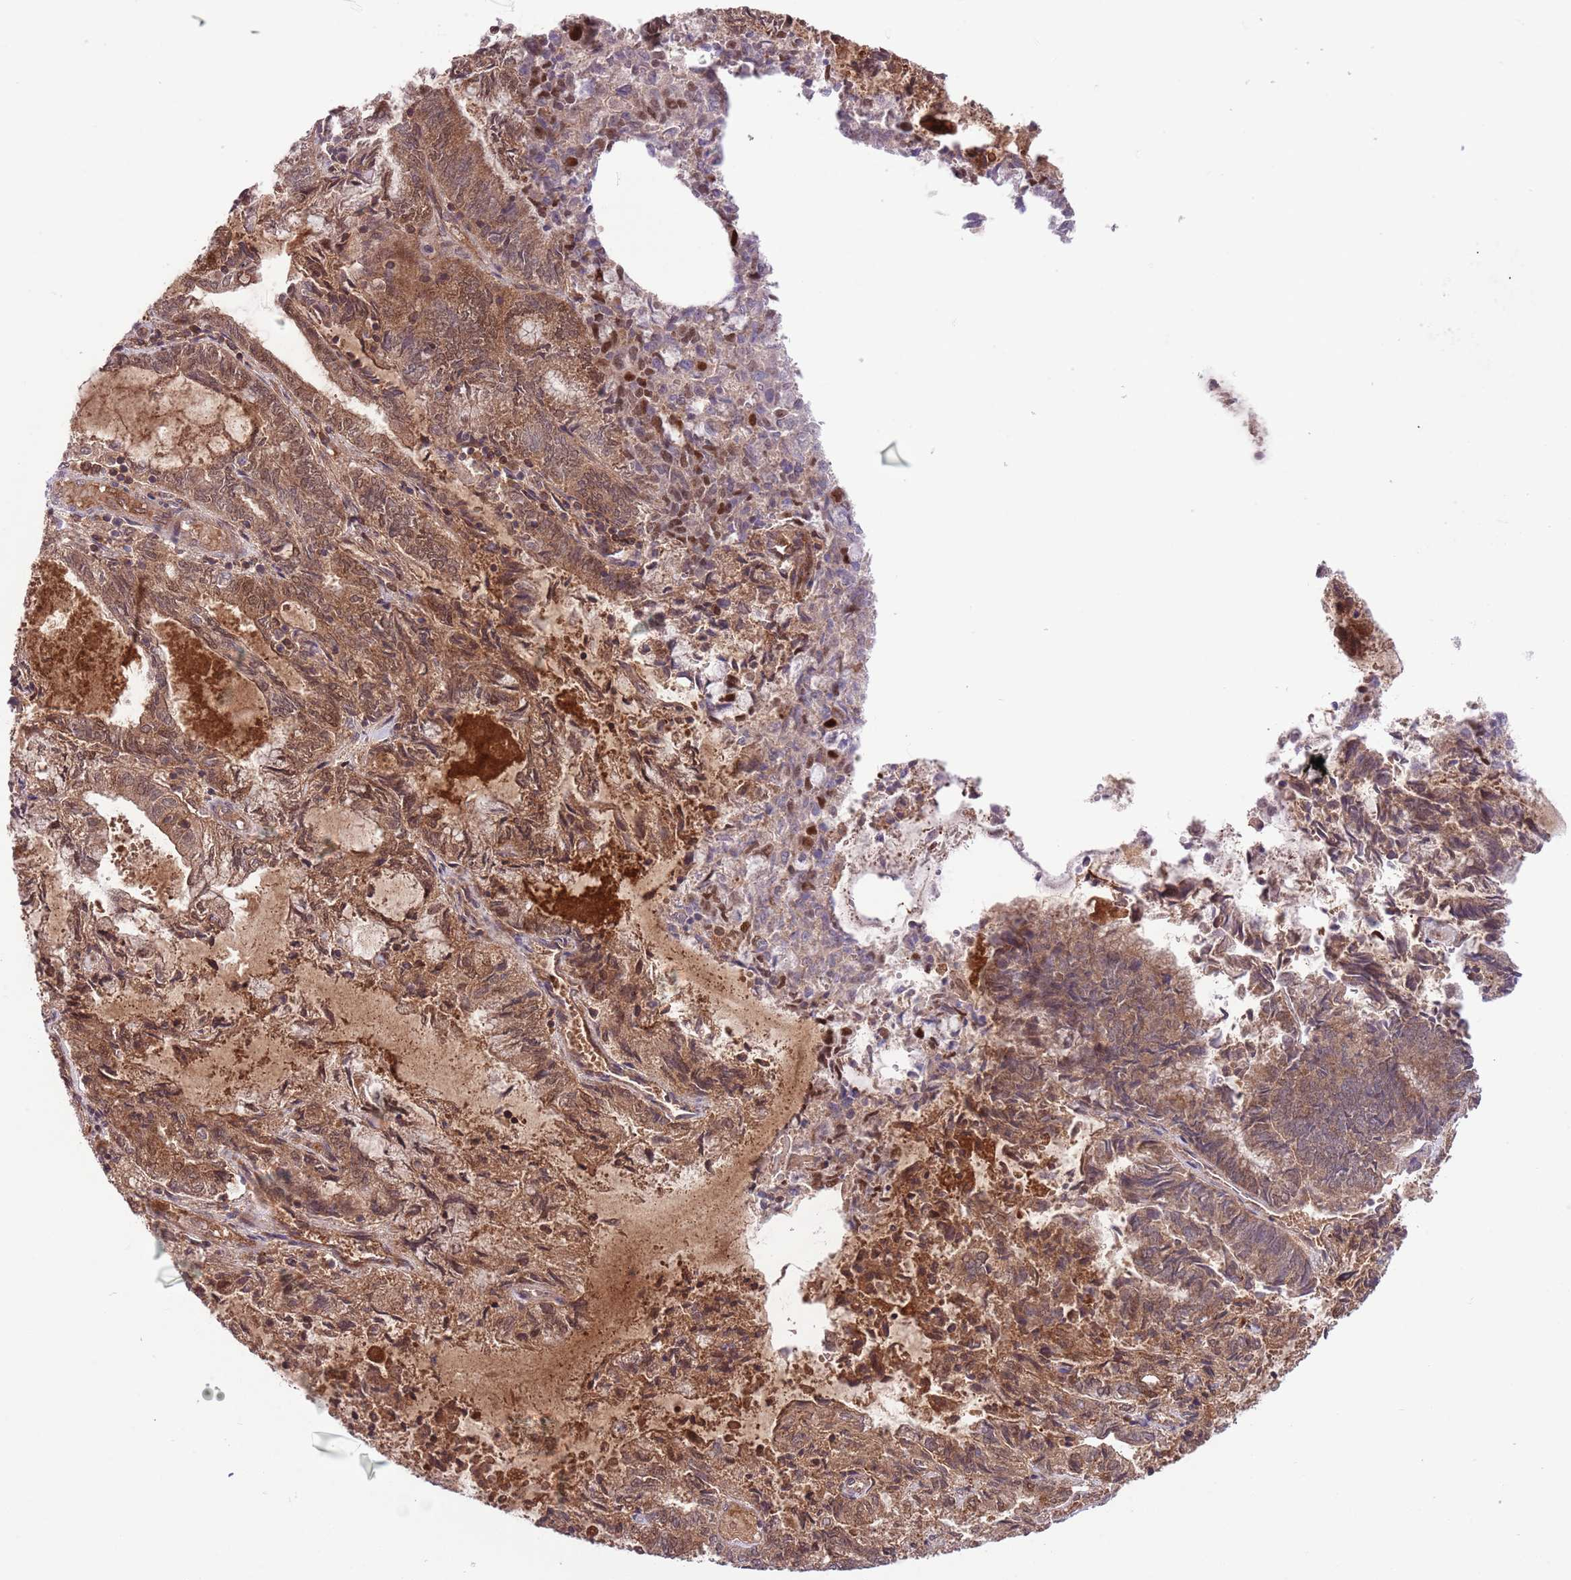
{"staining": {"intensity": "moderate", "quantity": ">75%", "location": "cytoplasmic/membranous,nuclear"}, "tissue": "endometrial cancer", "cell_type": "Tumor cells", "image_type": "cancer", "snomed": [{"axis": "morphology", "description": "Adenocarcinoma, NOS"}, {"axis": "topography", "description": "Endometrium"}], "caption": "DAB (3,3'-diaminobenzidine) immunohistochemical staining of endometrial cancer shows moderate cytoplasmic/membranous and nuclear protein staining in about >75% of tumor cells.", "gene": "HDHD2", "patient": {"sex": "female", "age": 80}}